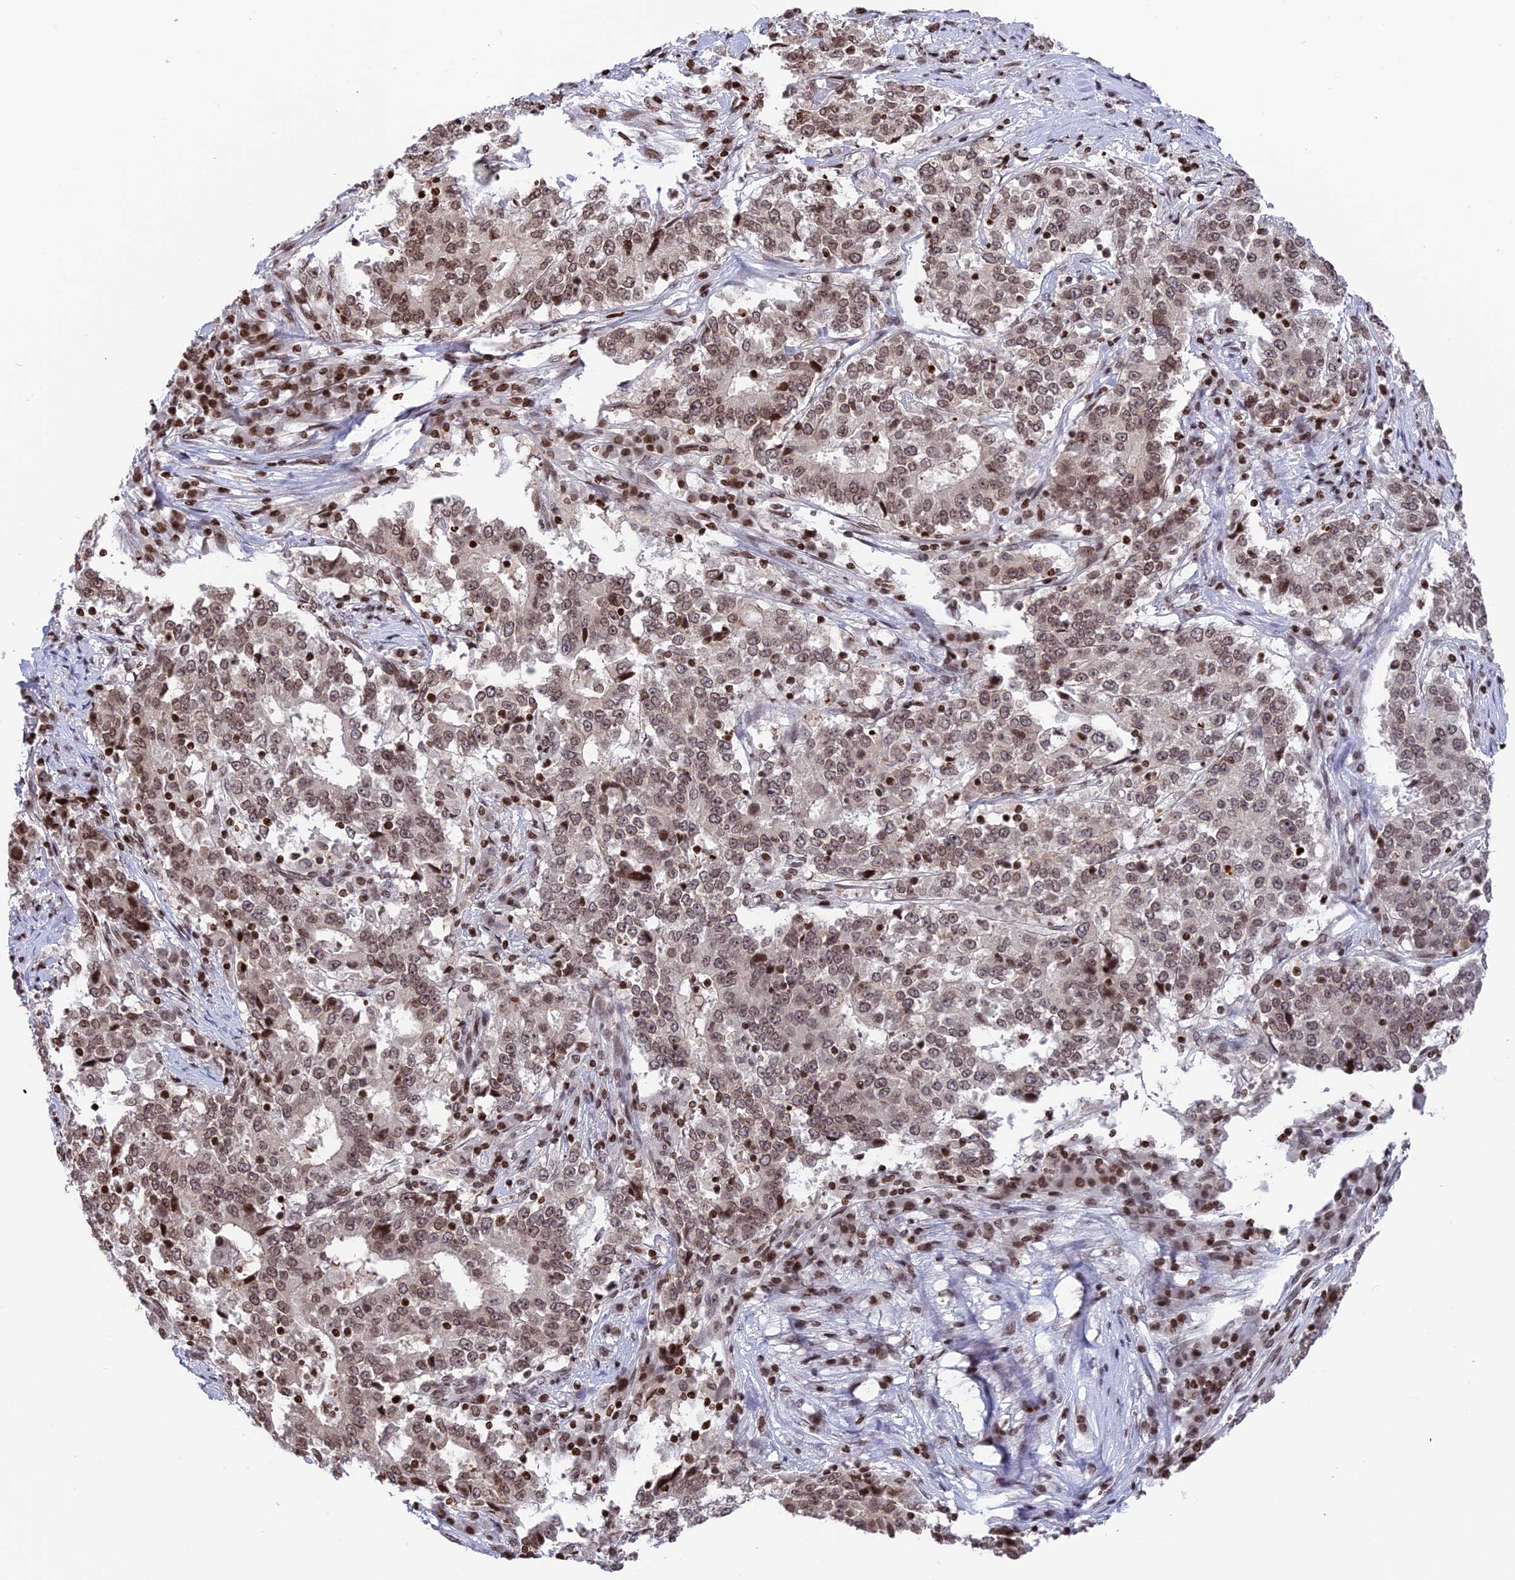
{"staining": {"intensity": "moderate", "quantity": ">75%", "location": "nuclear"}, "tissue": "stomach cancer", "cell_type": "Tumor cells", "image_type": "cancer", "snomed": [{"axis": "morphology", "description": "Adenocarcinoma, NOS"}, {"axis": "topography", "description": "Stomach"}], "caption": "IHC (DAB) staining of adenocarcinoma (stomach) shows moderate nuclear protein staining in about >75% of tumor cells.", "gene": "TET2", "patient": {"sex": "male", "age": 59}}